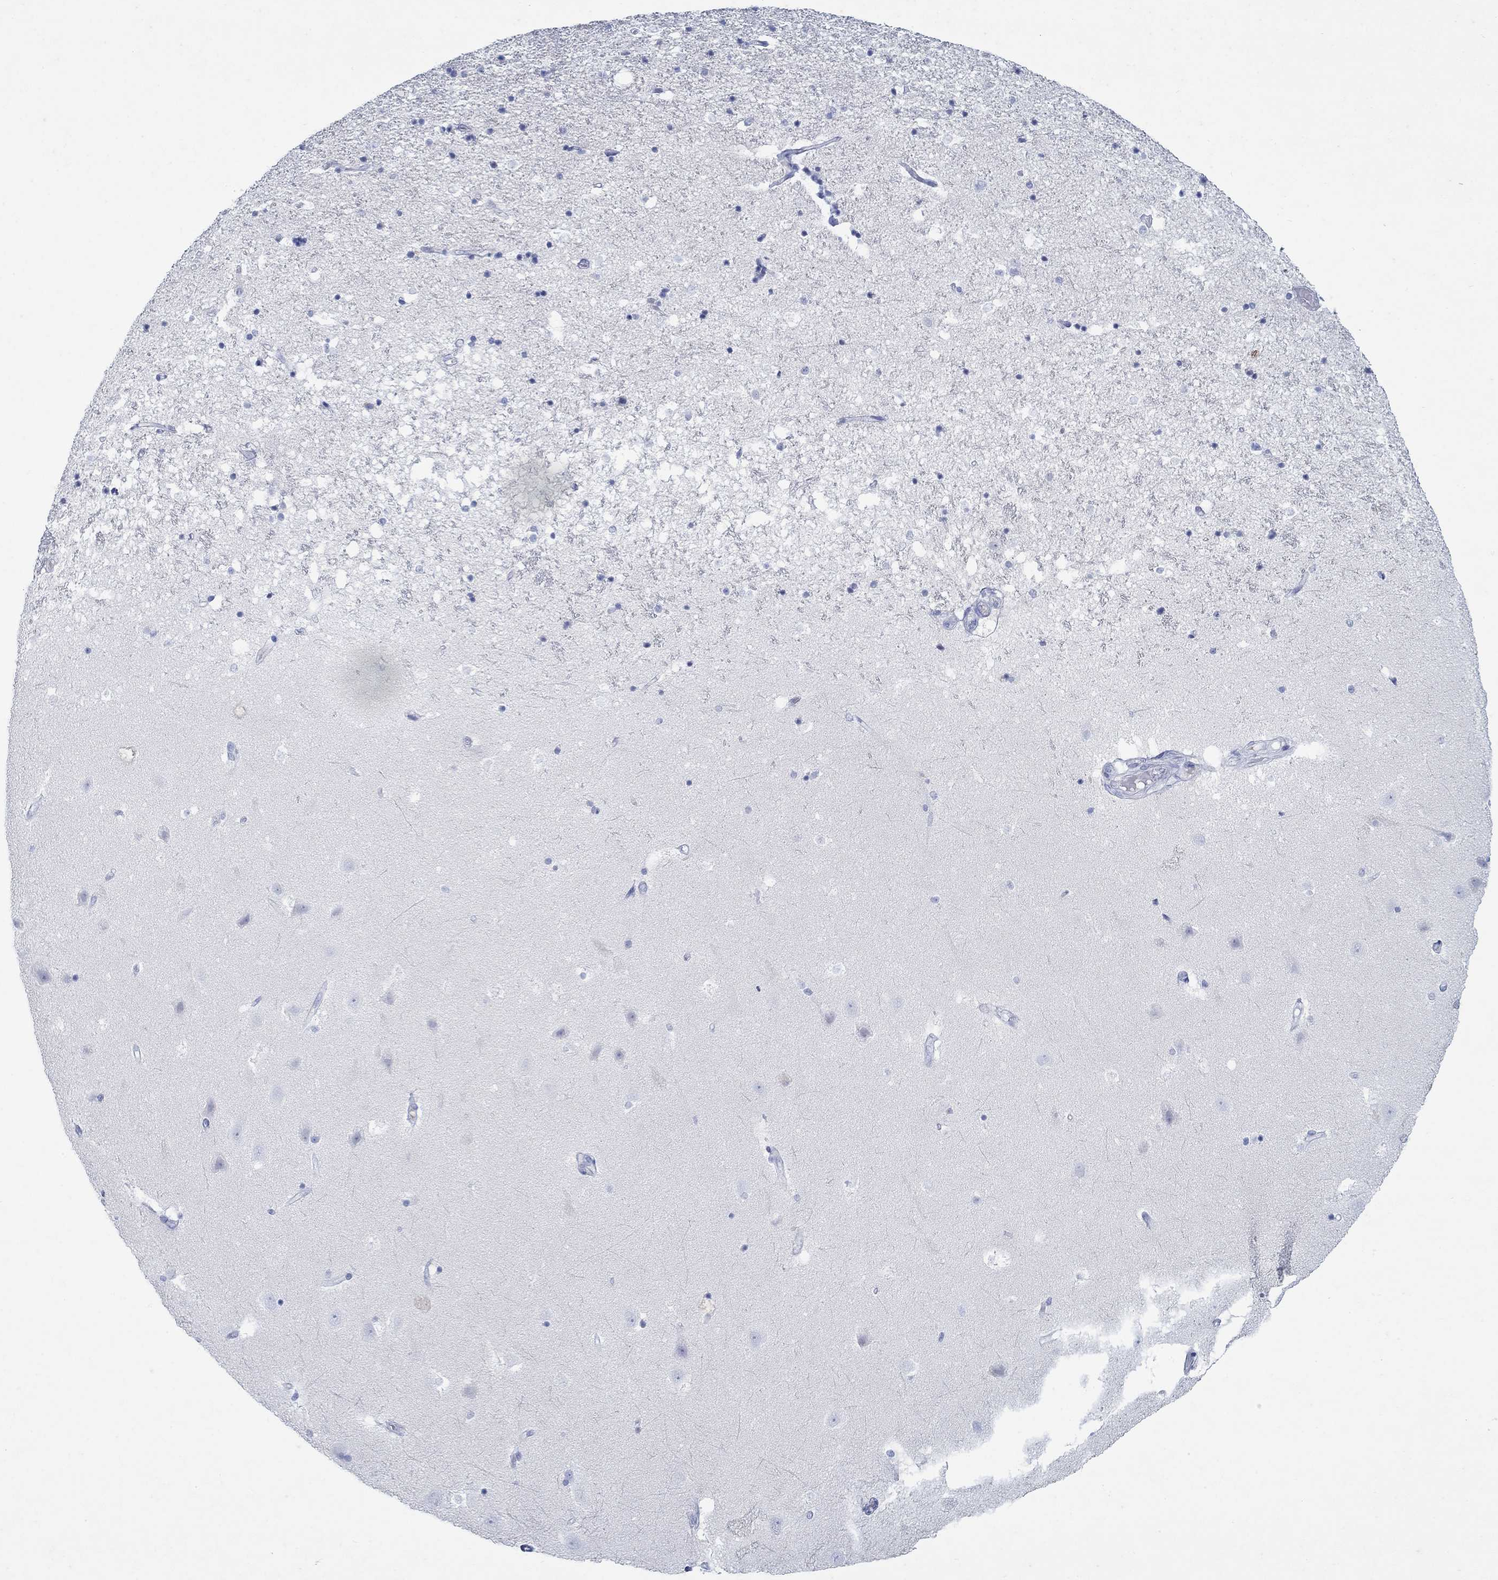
{"staining": {"intensity": "negative", "quantity": "none", "location": "none"}, "tissue": "hippocampus", "cell_type": "Glial cells", "image_type": "normal", "snomed": [{"axis": "morphology", "description": "Normal tissue, NOS"}, {"axis": "topography", "description": "Hippocampus"}], "caption": "Protein analysis of normal hippocampus shows no significant staining in glial cells. The staining was performed using DAB (3,3'-diaminobenzidine) to visualize the protein expression in brown, while the nuclei were stained in blue with hematoxylin (Magnification: 20x).", "gene": "PAX9", "patient": {"sex": "male", "age": 49}}